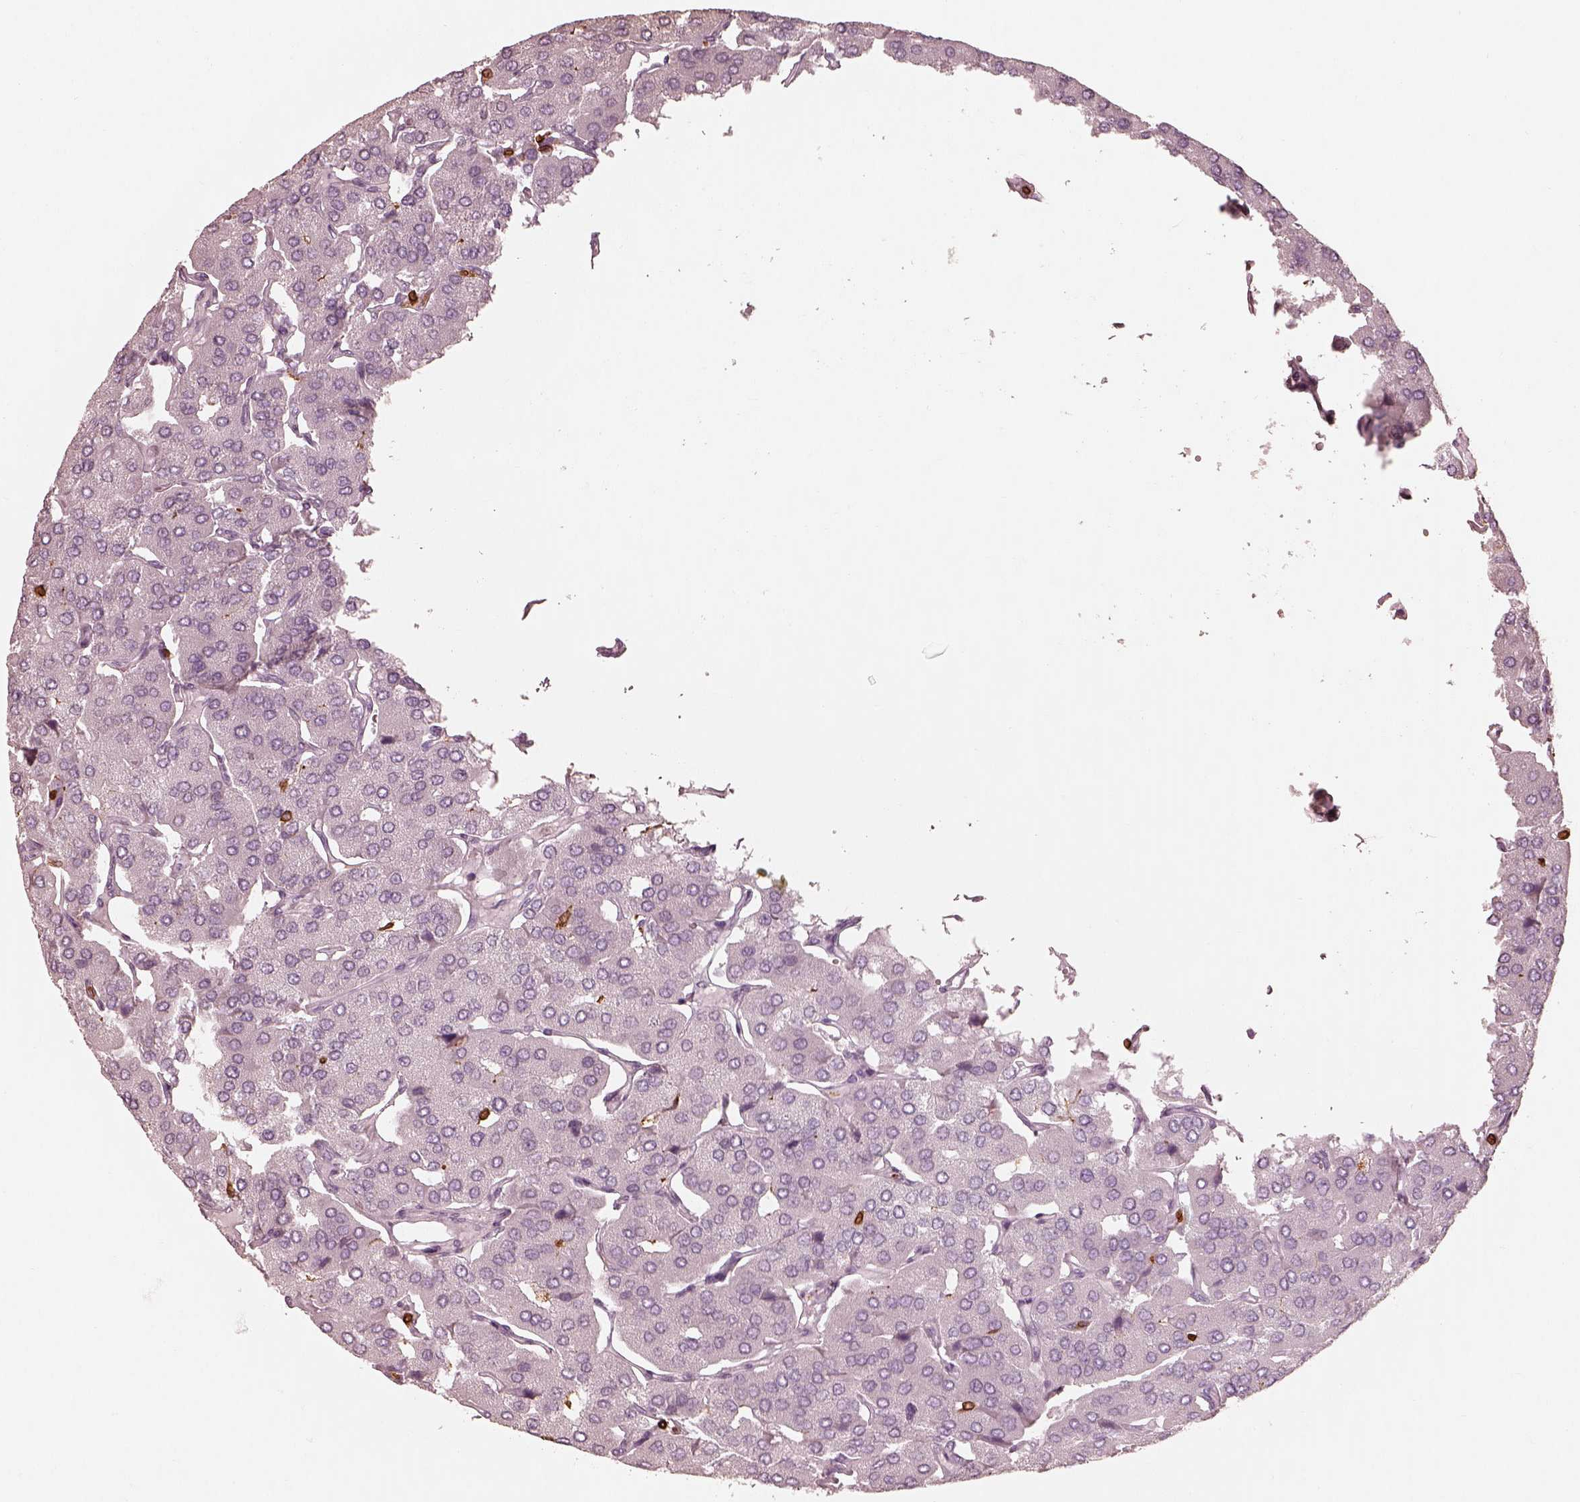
{"staining": {"intensity": "negative", "quantity": "none", "location": "none"}, "tissue": "parathyroid gland", "cell_type": "Glandular cells", "image_type": "normal", "snomed": [{"axis": "morphology", "description": "Normal tissue, NOS"}, {"axis": "morphology", "description": "Adenoma, NOS"}, {"axis": "topography", "description": "Parathyroid gland"}], "caption": "Human parathyroid gland stained for a protein using immunohistochemistry reveals no staining in glandular cells.", "gene": "ALOX5", "patient": {"sex": "female", "age": 86}}